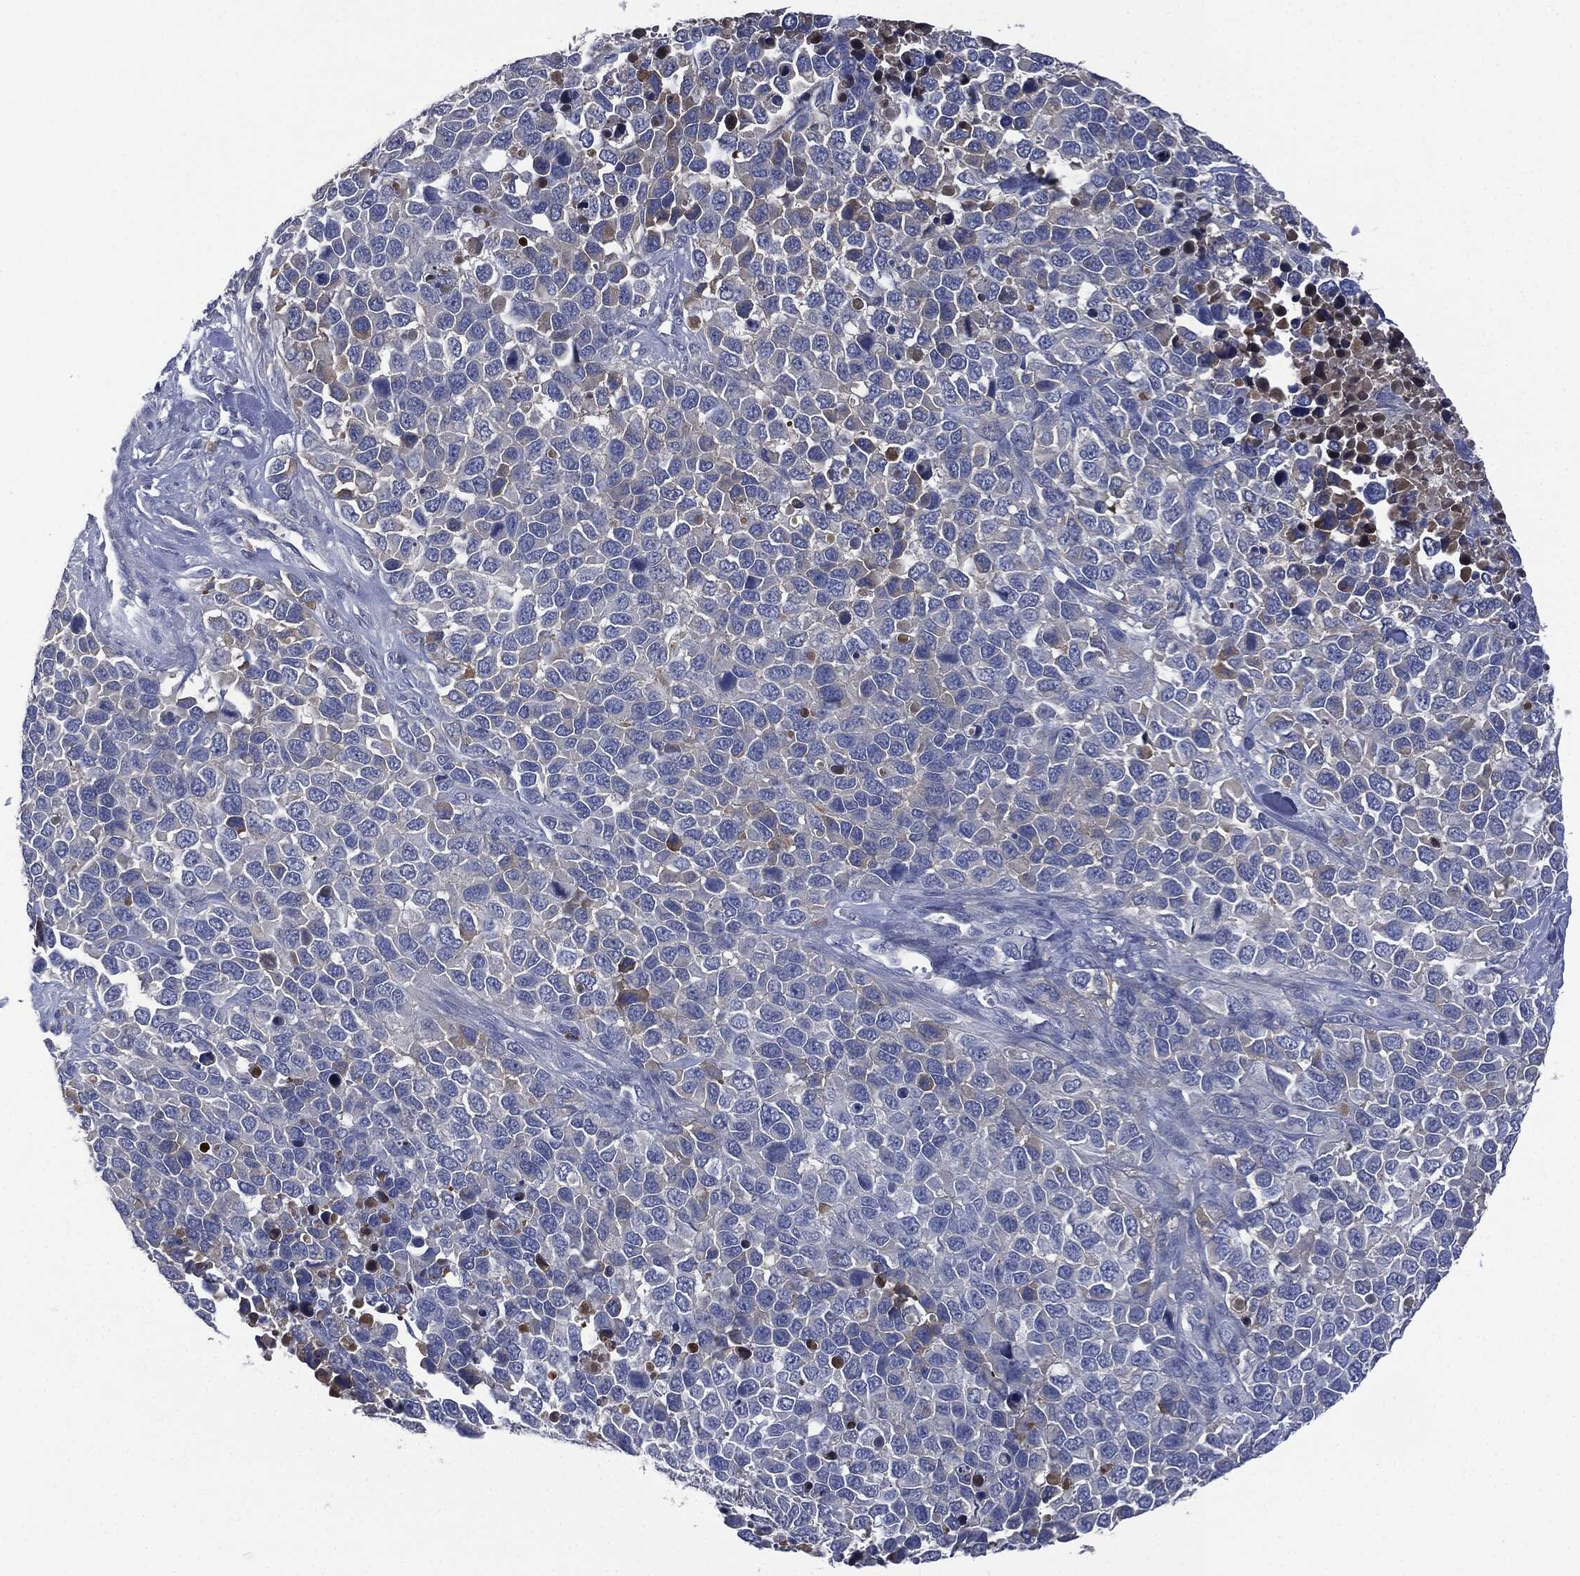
{"staining": {"intensity": "negative", "quantity": "none", "location": "none"}, "tissue": "melanoma", "cell_type": "Tumor cells", "image_type": "cancer", "snomed": [{"axis": "morphology", "description": "Malignant melanoma, Metastatic site"}, {"axis": "topography", "description": "Skin"}], "caption": "DAB (3,3'-diaminobenzidine) immunohistochemical staining of malignant melanoma (metastatic site) reveals no significant staining in tumor cells. (Brightfield microscopy of DAB IHC at high magnification).", "gene": "SIGLEC7", "patient": {"sex": "male", "age": 84}}